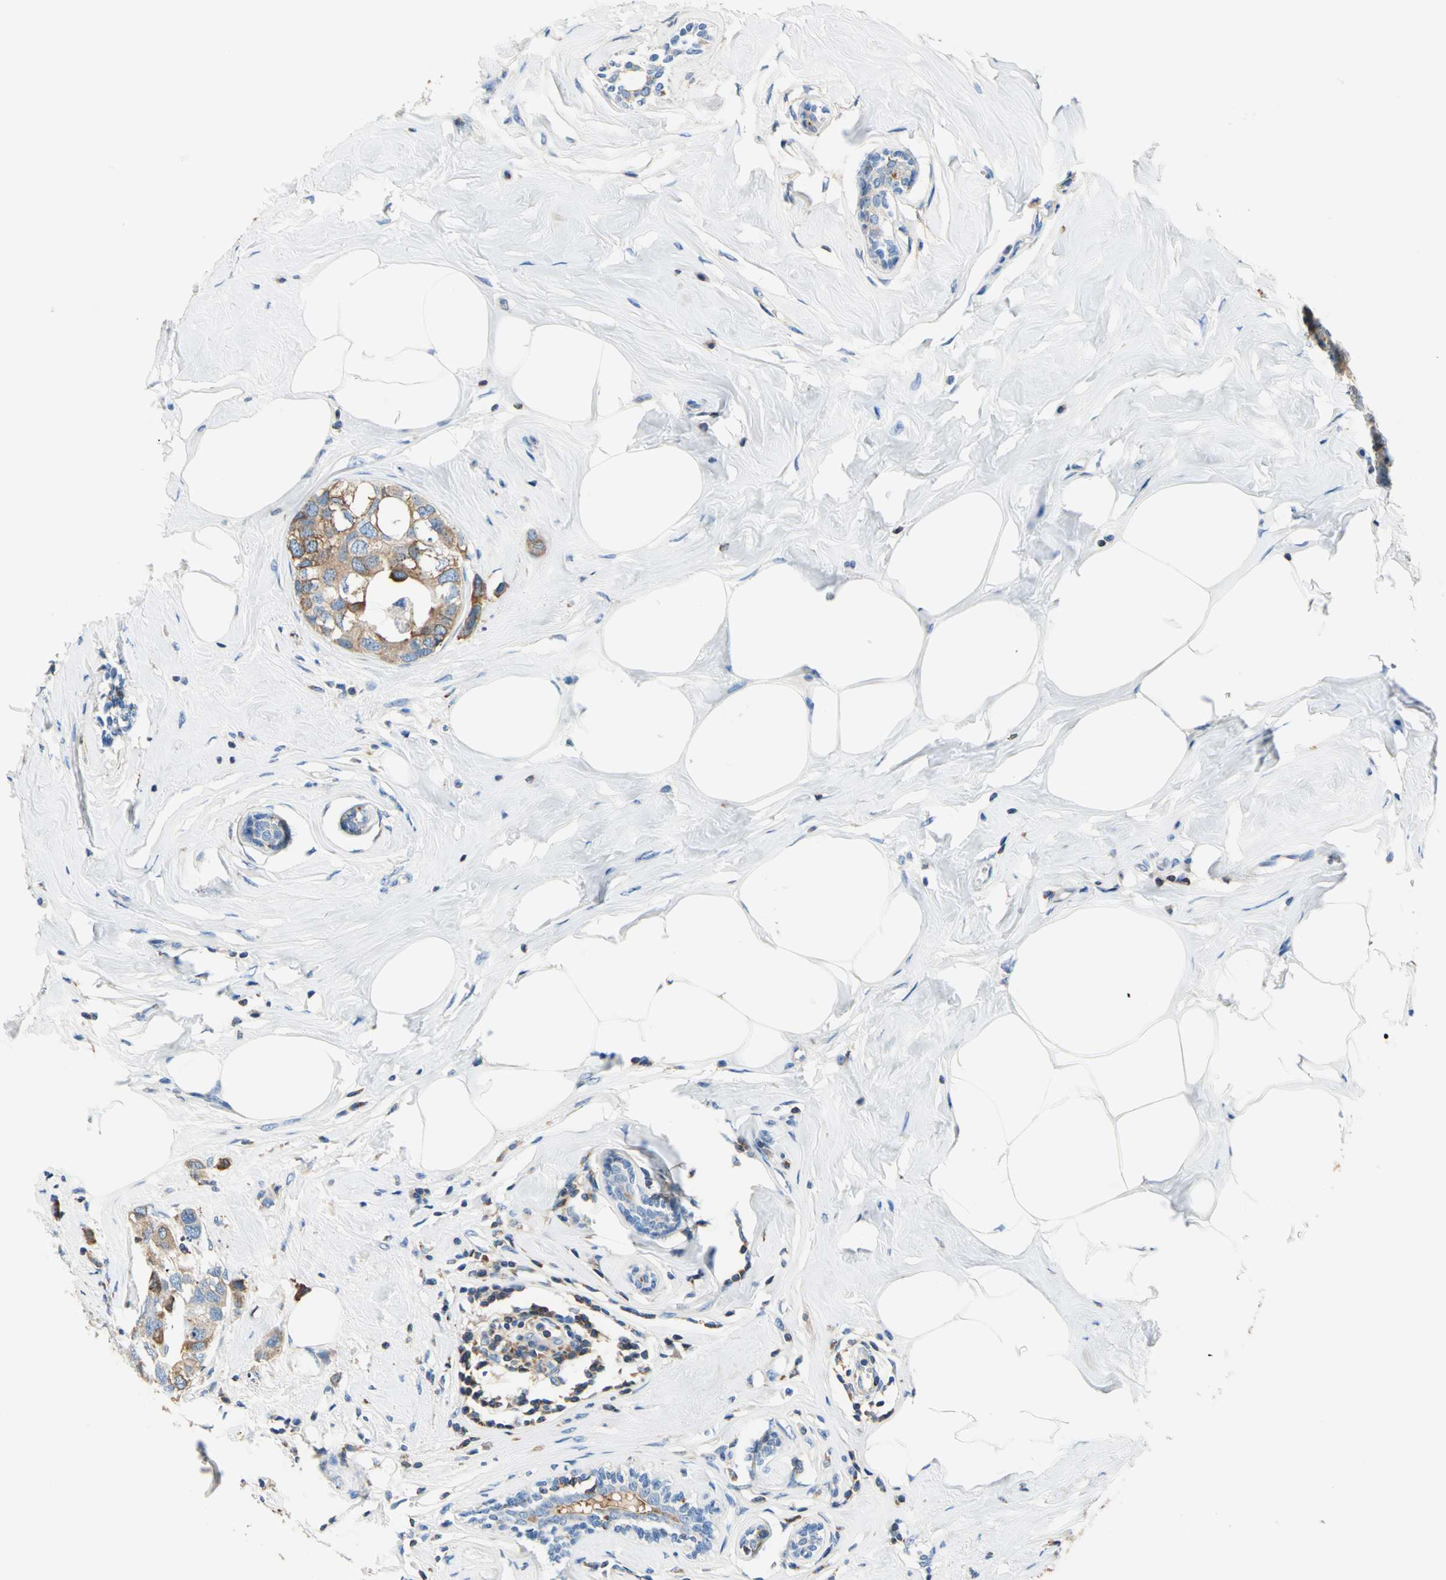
{"staining": {"intensity": "strong", "quantity": ">75%", "location": "cytoplasmic/membranous"}, "tissue": "breast cancer", "cell_type": "Tumor cells", "image_type": "cancer", "snomed": [{"axis": "morphology", "description": "Normal tissue, NOS"}, {"axis": "morphology", "description": "Duct carcinoma"}, {"axis": "topography", "description": "Breast"}], "caption": "Human breast cancer (infiltrating ductal carcinoma) stained with a brown dye exhibits strong cytoplasmic/membranous positive expression in approximately >75% of tumor cells.", "gene": "SEPTIN6", "patient": {"sex": "female", "age": 50}}